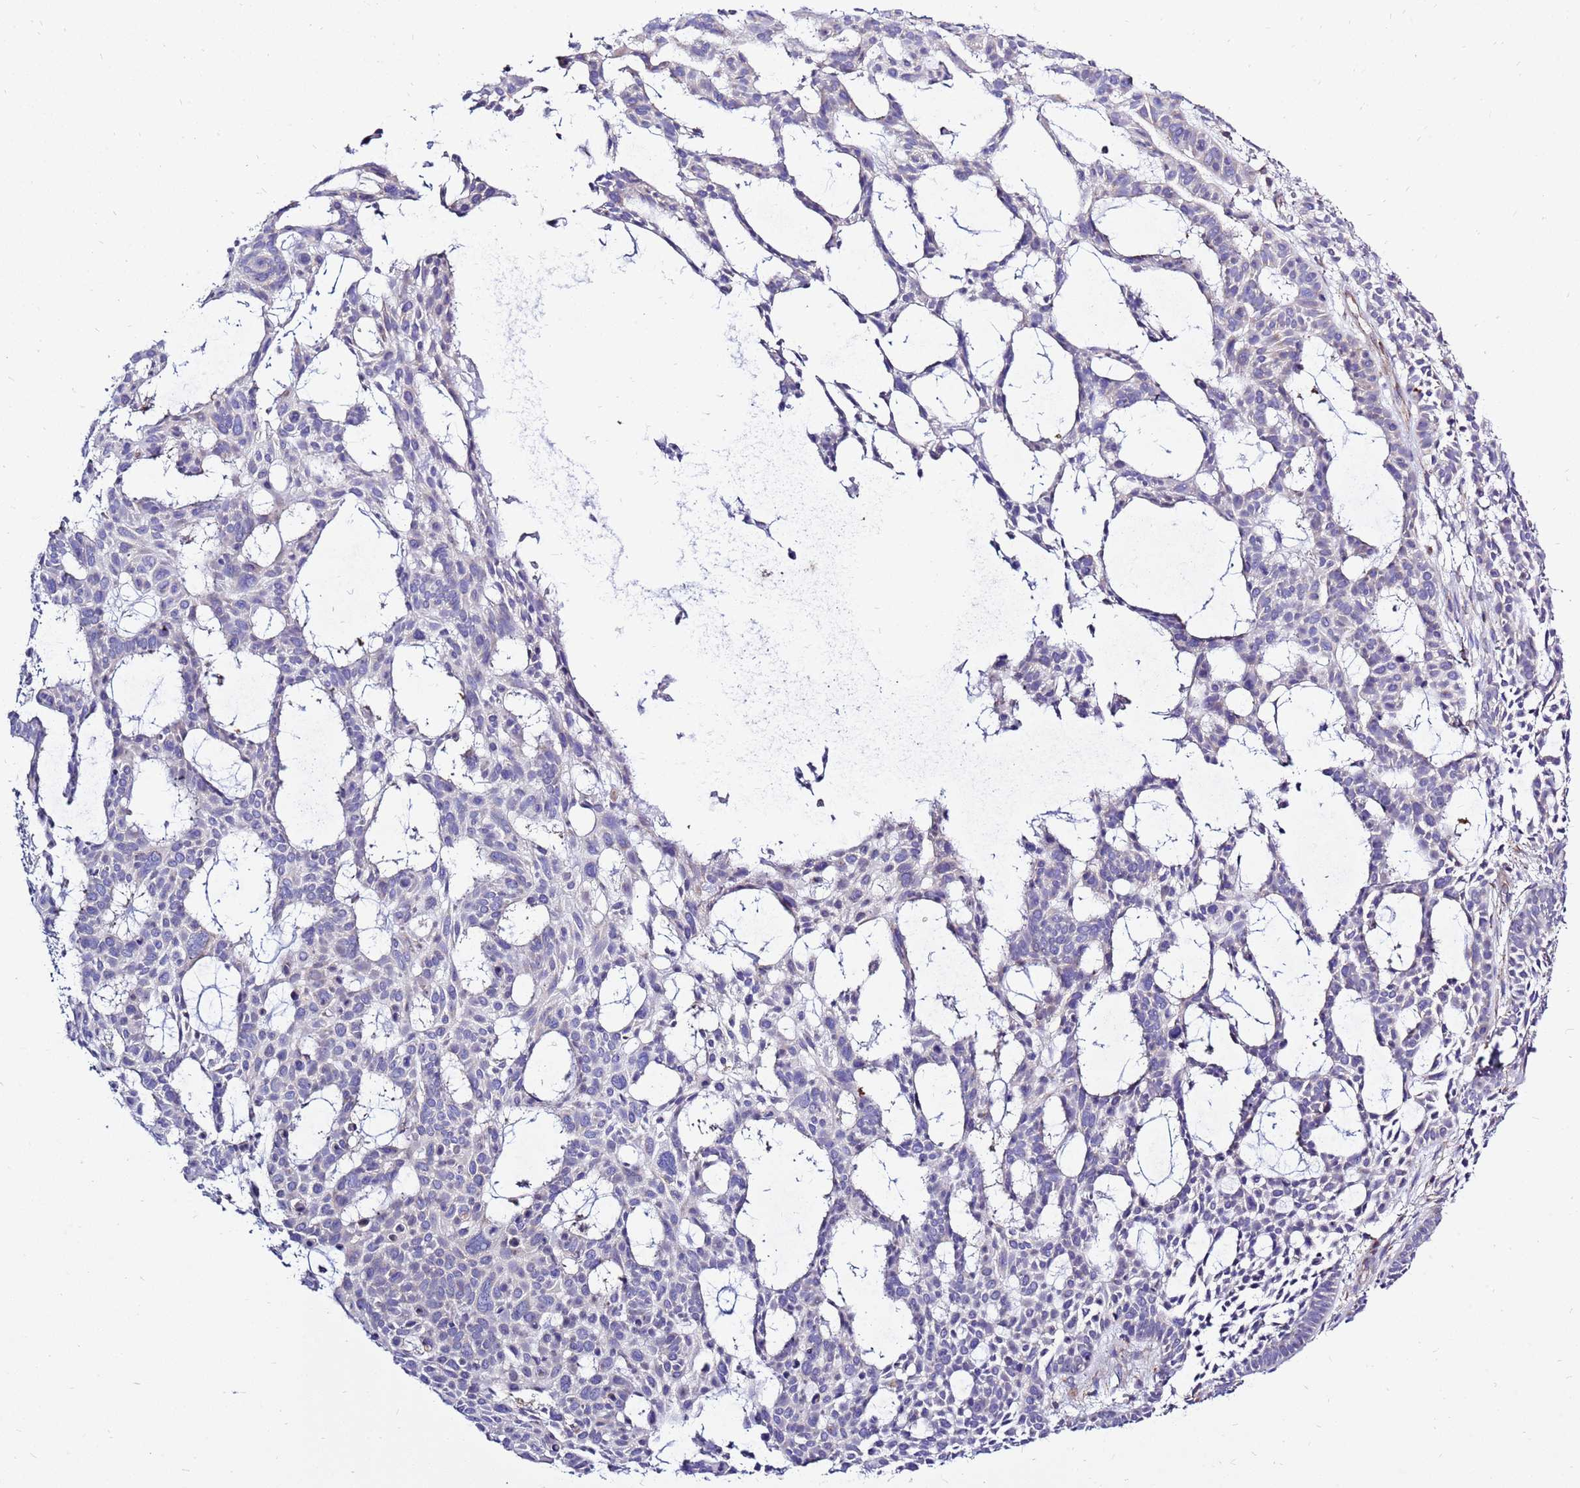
{"staining": {"intensity": "negative", "quantity": "none", "location": "none"}, "tissue": "skin cancer", "cell_type": "Tumor cells", "image_type": "cancer", "snomed": [{"axis": "morphology", "description": "Basal cell carcinoma"}, {"axis": "topography", "description": "Skin"}], "caption": "Protein analysis of skin basal cell carcinoma shows no significant expression in tumor cells. (Immunohistochemistry (ihc), brightfield microscopy, high magnification).", "gene": "IGF1R", "patient": {"sex": "male", "age": 89}}